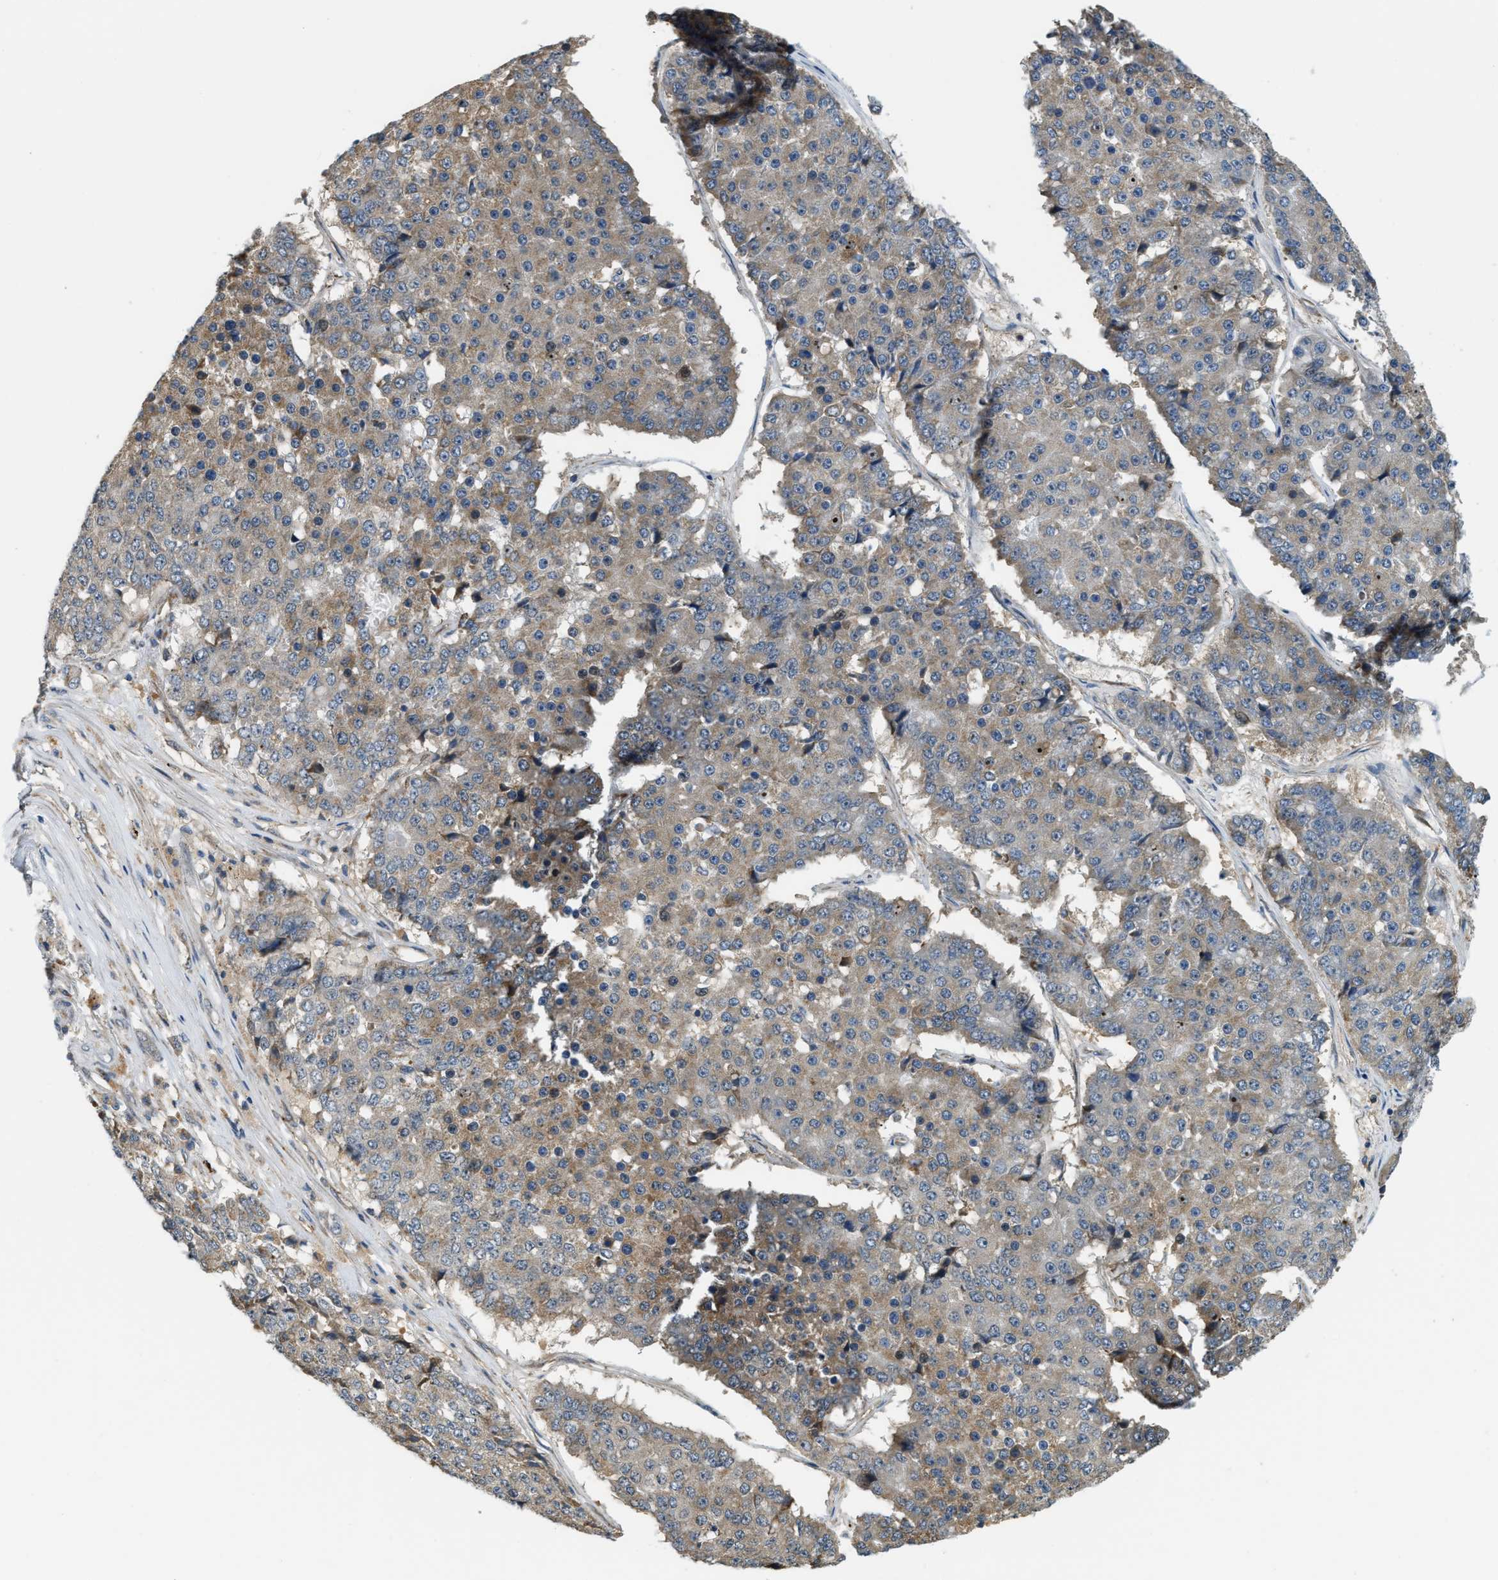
{"staining": {"intensity": "moderate", "quantity": "25%-75%", "location": "cytoplasmic/membranous"}, "tissue": "pancreatic cancer", "cell_type": "Tumor cells", "image_type": "cancer", "snomed": [{"axis": "morphology", "description": "Adenocarcinoma, NOS"}, {"axis": "topography", "description": "Pancreas"}], "caption": "Moderate cytoplasmic/membranous expression for a protein is present in about 25%-75% of tumor cells of adenocarcinoma (pancreatic) using IHC.", "gene": "STARD3NL", "patient": {"sex": "male", "age": 50}}